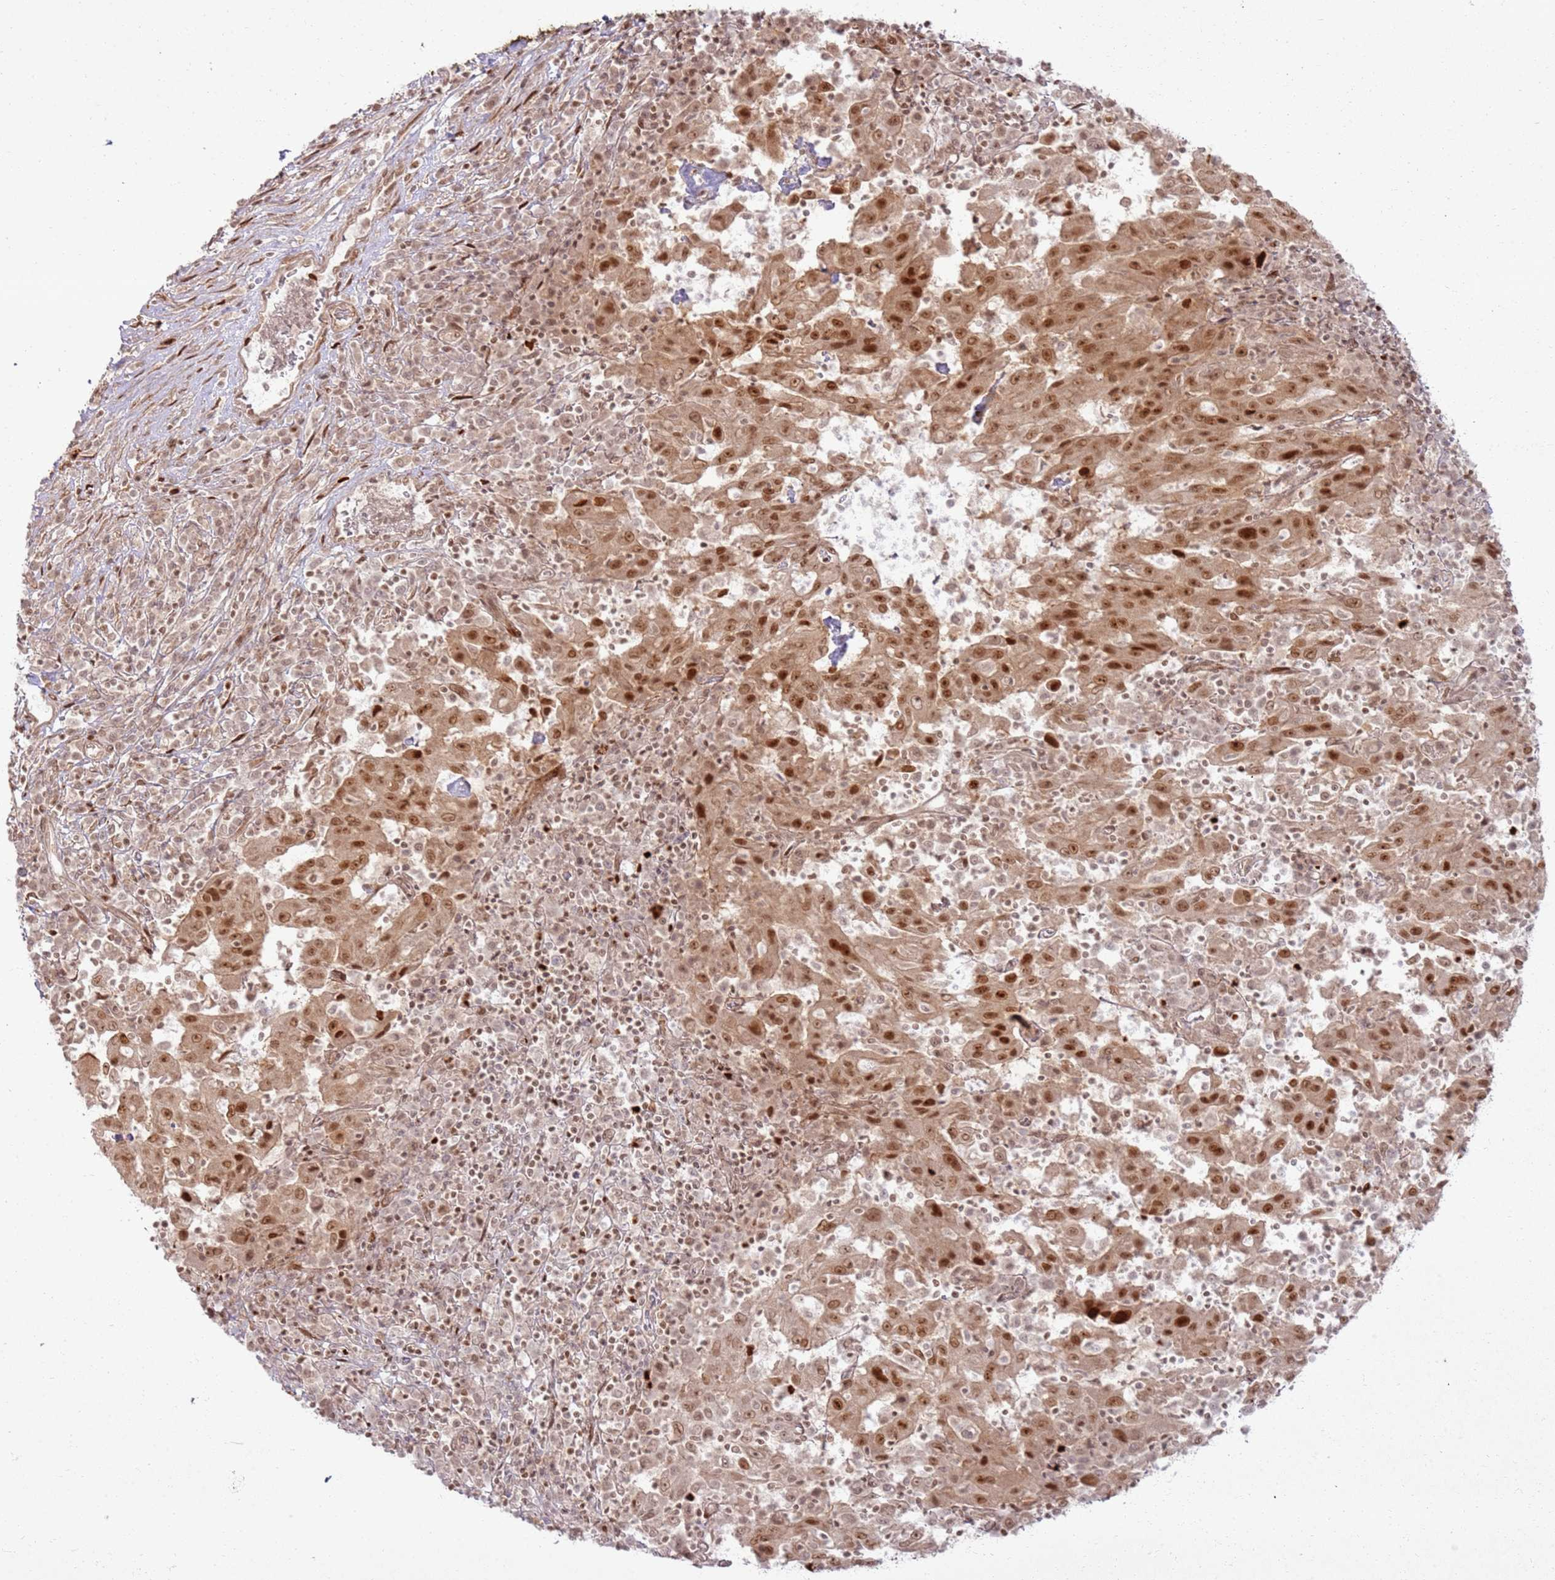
{"staining": {"intensity": "moderate", "quantity": ">75%", "location": "cytoplasmic/membranous,nuclear"}, "tissue": "pancreatic cancer", "cell_type": "Tumor cells", "image_type": "cancer", "snomed": [{"axis": "morphology", "description": "Adenocarcinoma, NOS"}, {"axis": "topography", "description": "Pancreas"}], "caption": "Pancreatic cancer (adenocarcinoma) stained for a protein exhibits moderate cytoplasmic/membranous and nuclear positivity in tumor cells.", "gene": "KLHL36", "patient": {"sex": "male", "age": 63}}